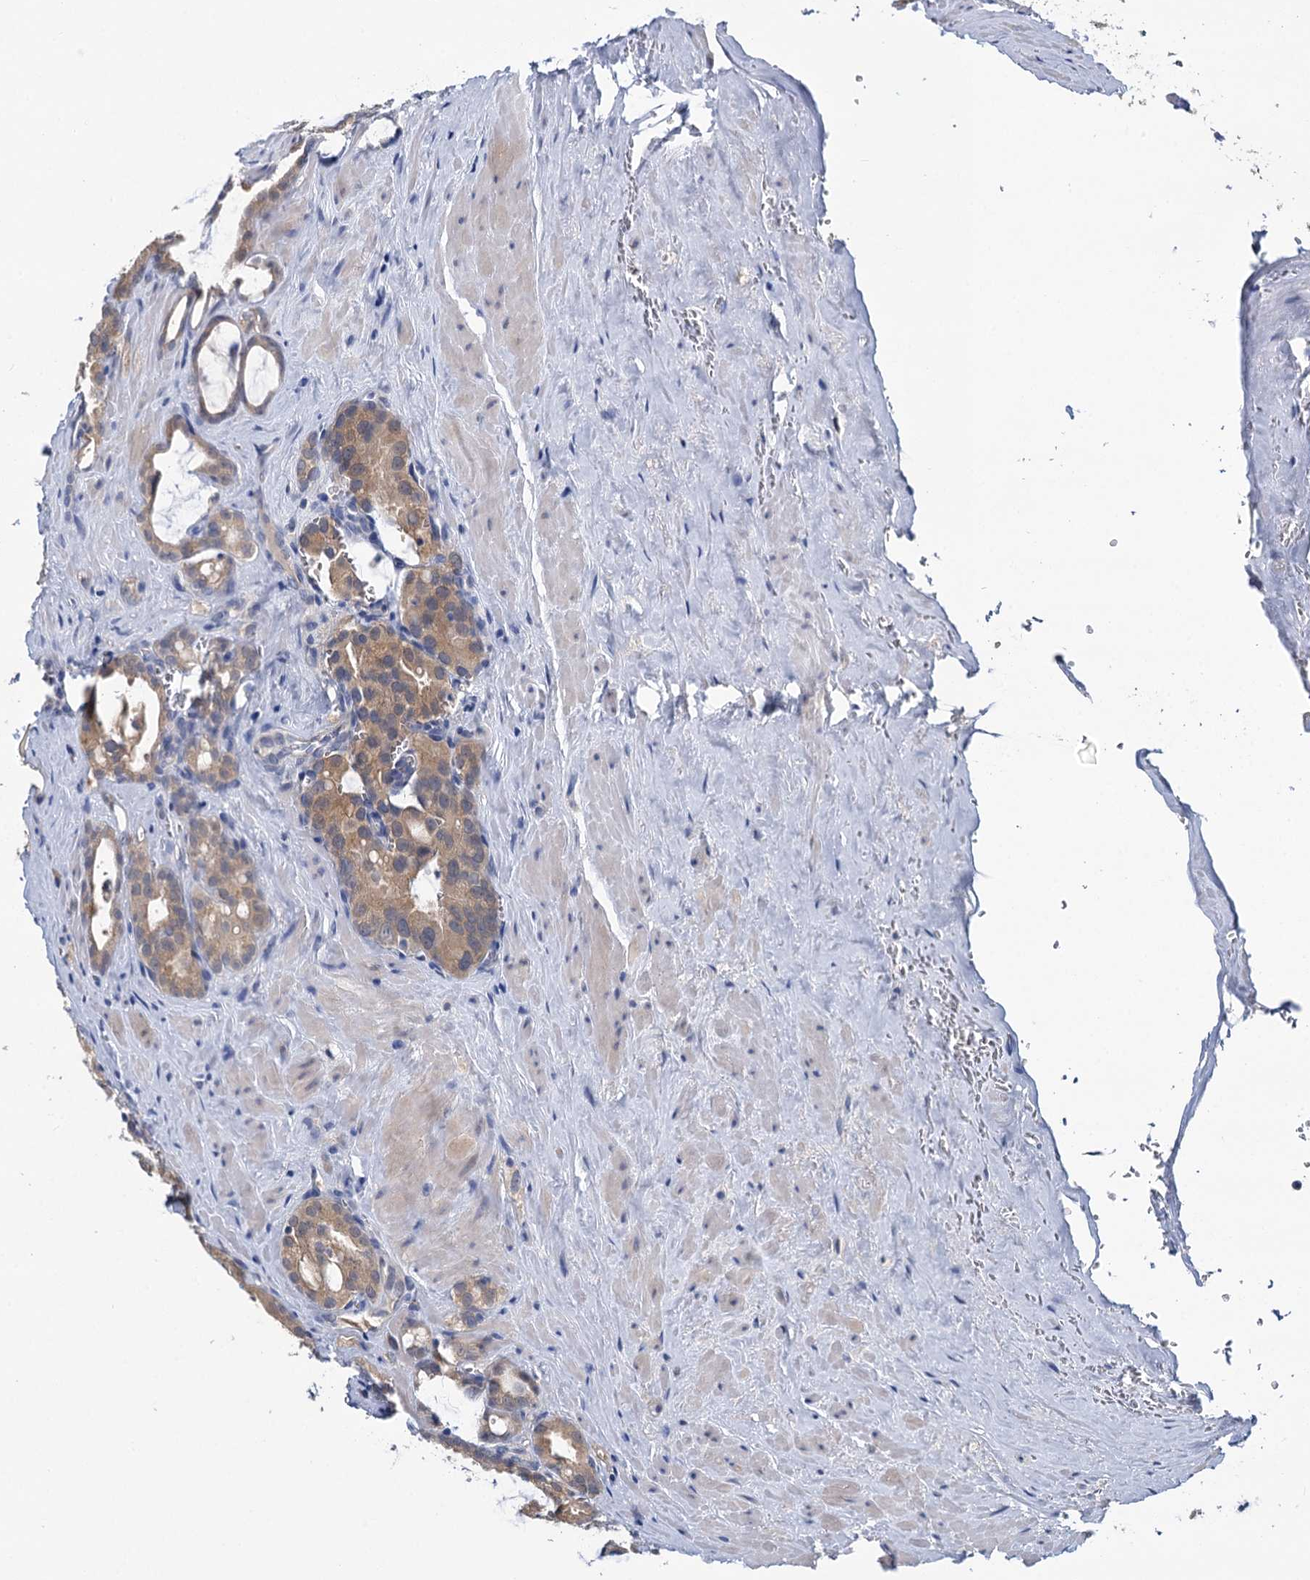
{"staining": {"intensity": "weak", "quantity": ">75%", "location": "cytoplasmic/membranous"}, "tissue": "prostate cancer", "cell_type": "Tumor cells", "image_type": "cancer", "snomed": [{"axis": "morphology", "description": "Adenocarcinoma, High grade"}, {"axis": "topography", "description": "Prostate"}], "caption": "The histopathology image reveals immunohistochemical staining of prostate high-grade adenocarcinoma. There is weak cytoplasmic/membranous expression is appreciated in approximately >75% of tumor cells. The staining is performed using DAB (3,3'-diaminobenzidine) brown chromogen to label protein expression. The nuclei are counter-stained blue using hematoxylin.", "gene": "ANKRD42", "patient": {"sex": "male", "age": 72}}